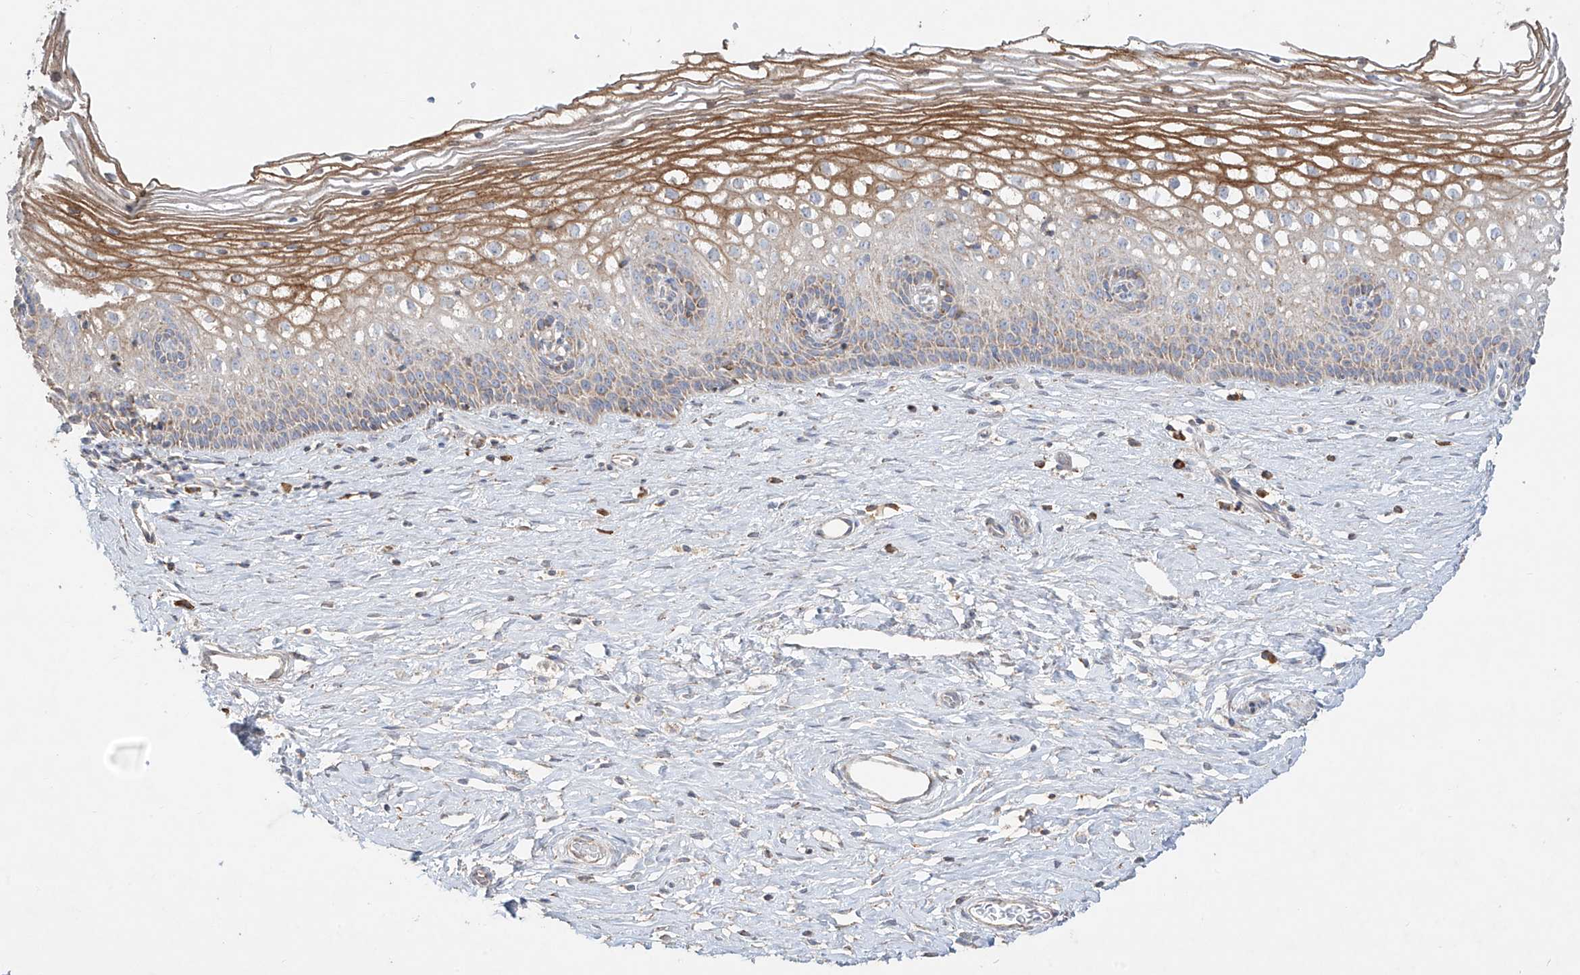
{"staining": {"intensity": "moderate", "quantity": "25%-75%", "location": "cytoplasmic/membranous"}, "tissue": "cervix", "cell_type": "Glandular cells", "image_type": "normal", "snomed": [{"axis": "morphology", "description": "Normal tissue, NOS"}, {"axis": "topography", "description": "Cervix"}], "caption": "DAB immunohistochemical staining of normal human cervix shows moderate cytoplasmic/membranous protein expression in approximately 25%-75% of glandular cells.", "gene": "COLGALT2", "patient": {"sex": "female", "age": 33}}